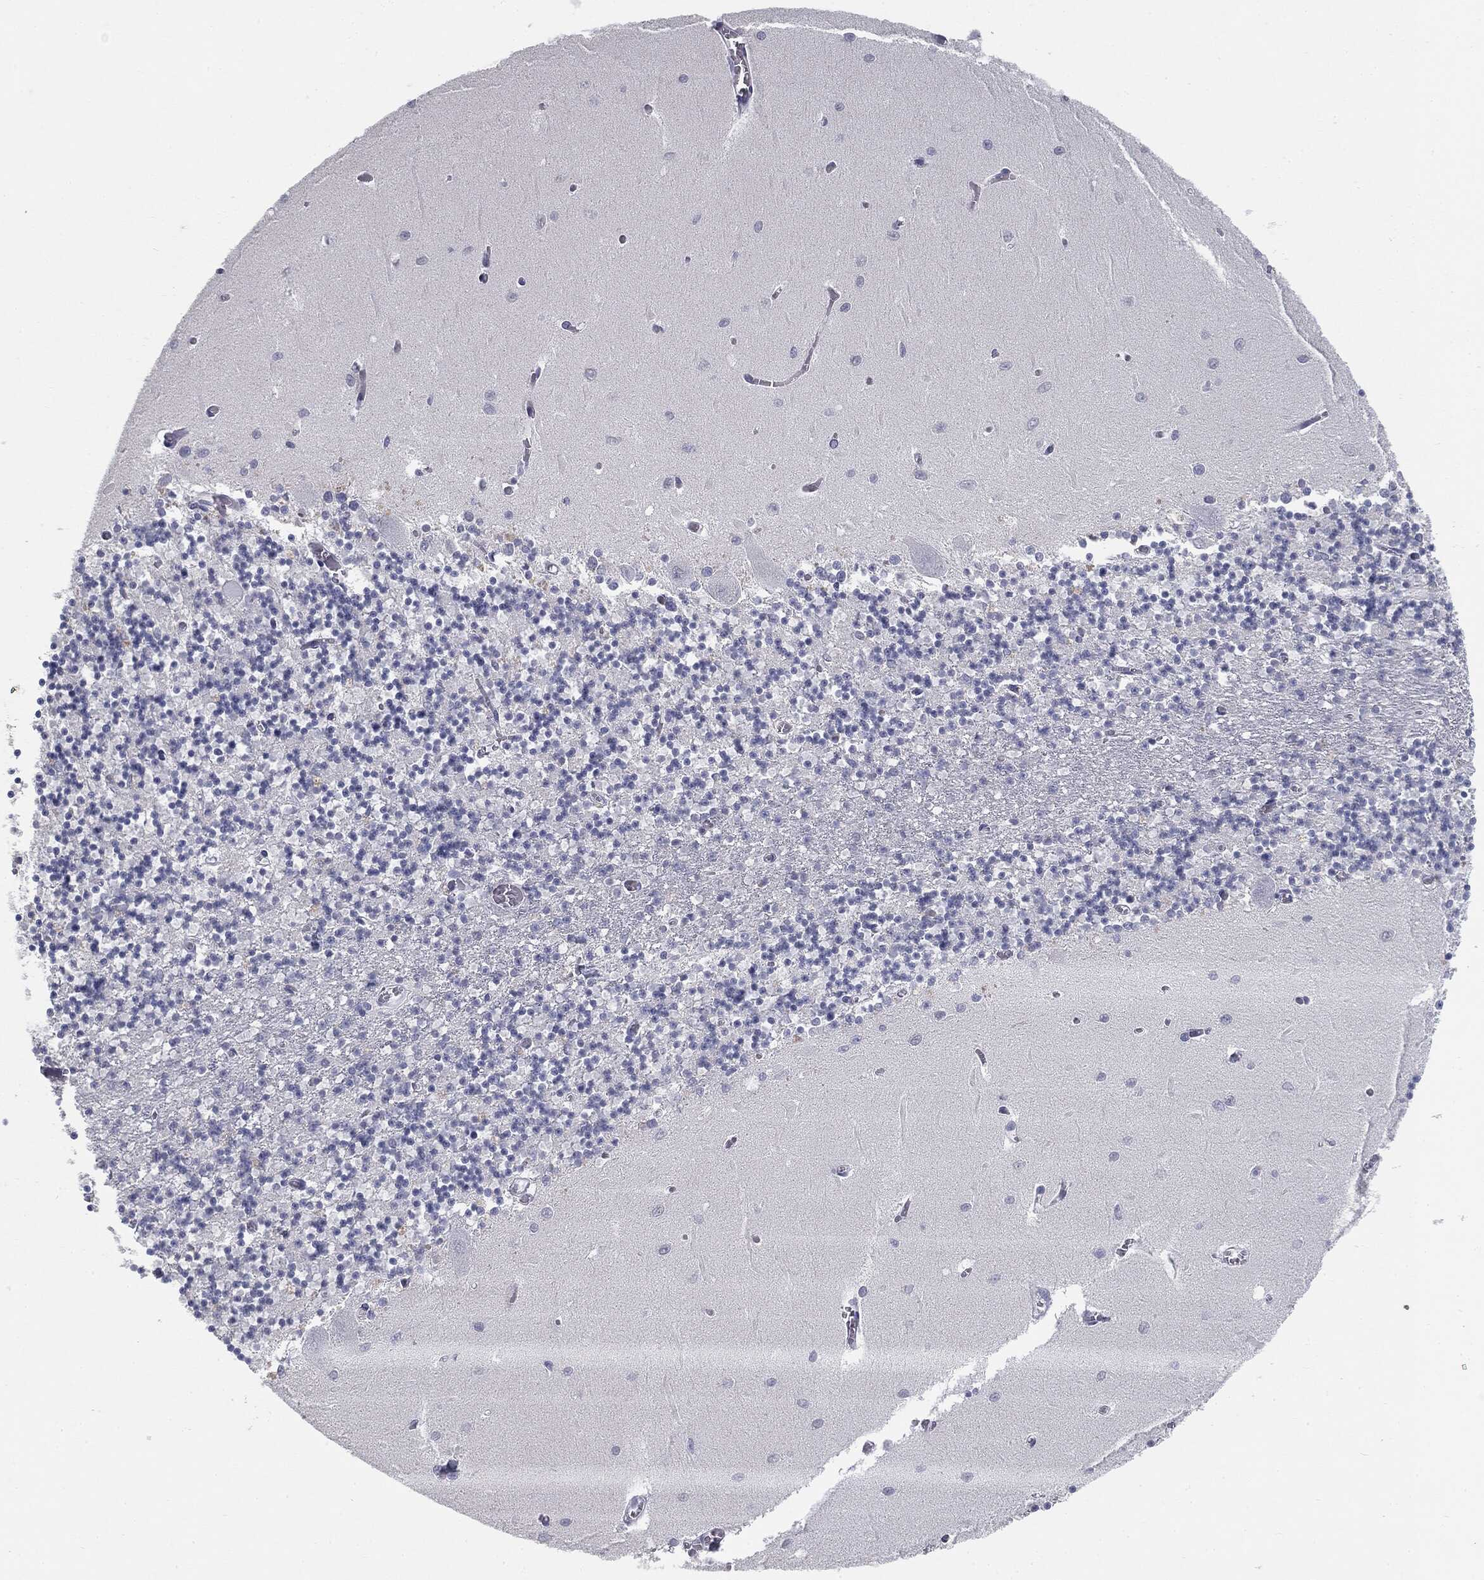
{"staining": {"intensity": "negative", "quantity": "none", "location": "none"}, "tissue": "cerebellum", "cell_type": "Cells in granular layer", "image_type": "normal", "snomed": [{"axis": "morphology", "description": "Normal tissue, NOS"}, {"axis": "topography", "description": "Cerebellum"}], "caption": "High power microscopy micrograph of an immunohistochemistry (IHC) histopathology image of unremarkable cerebellum, revealing no significant expression in cells in granular layer.", "gene": "MUC1", "patient": {"sex": "female", "age": 64}}